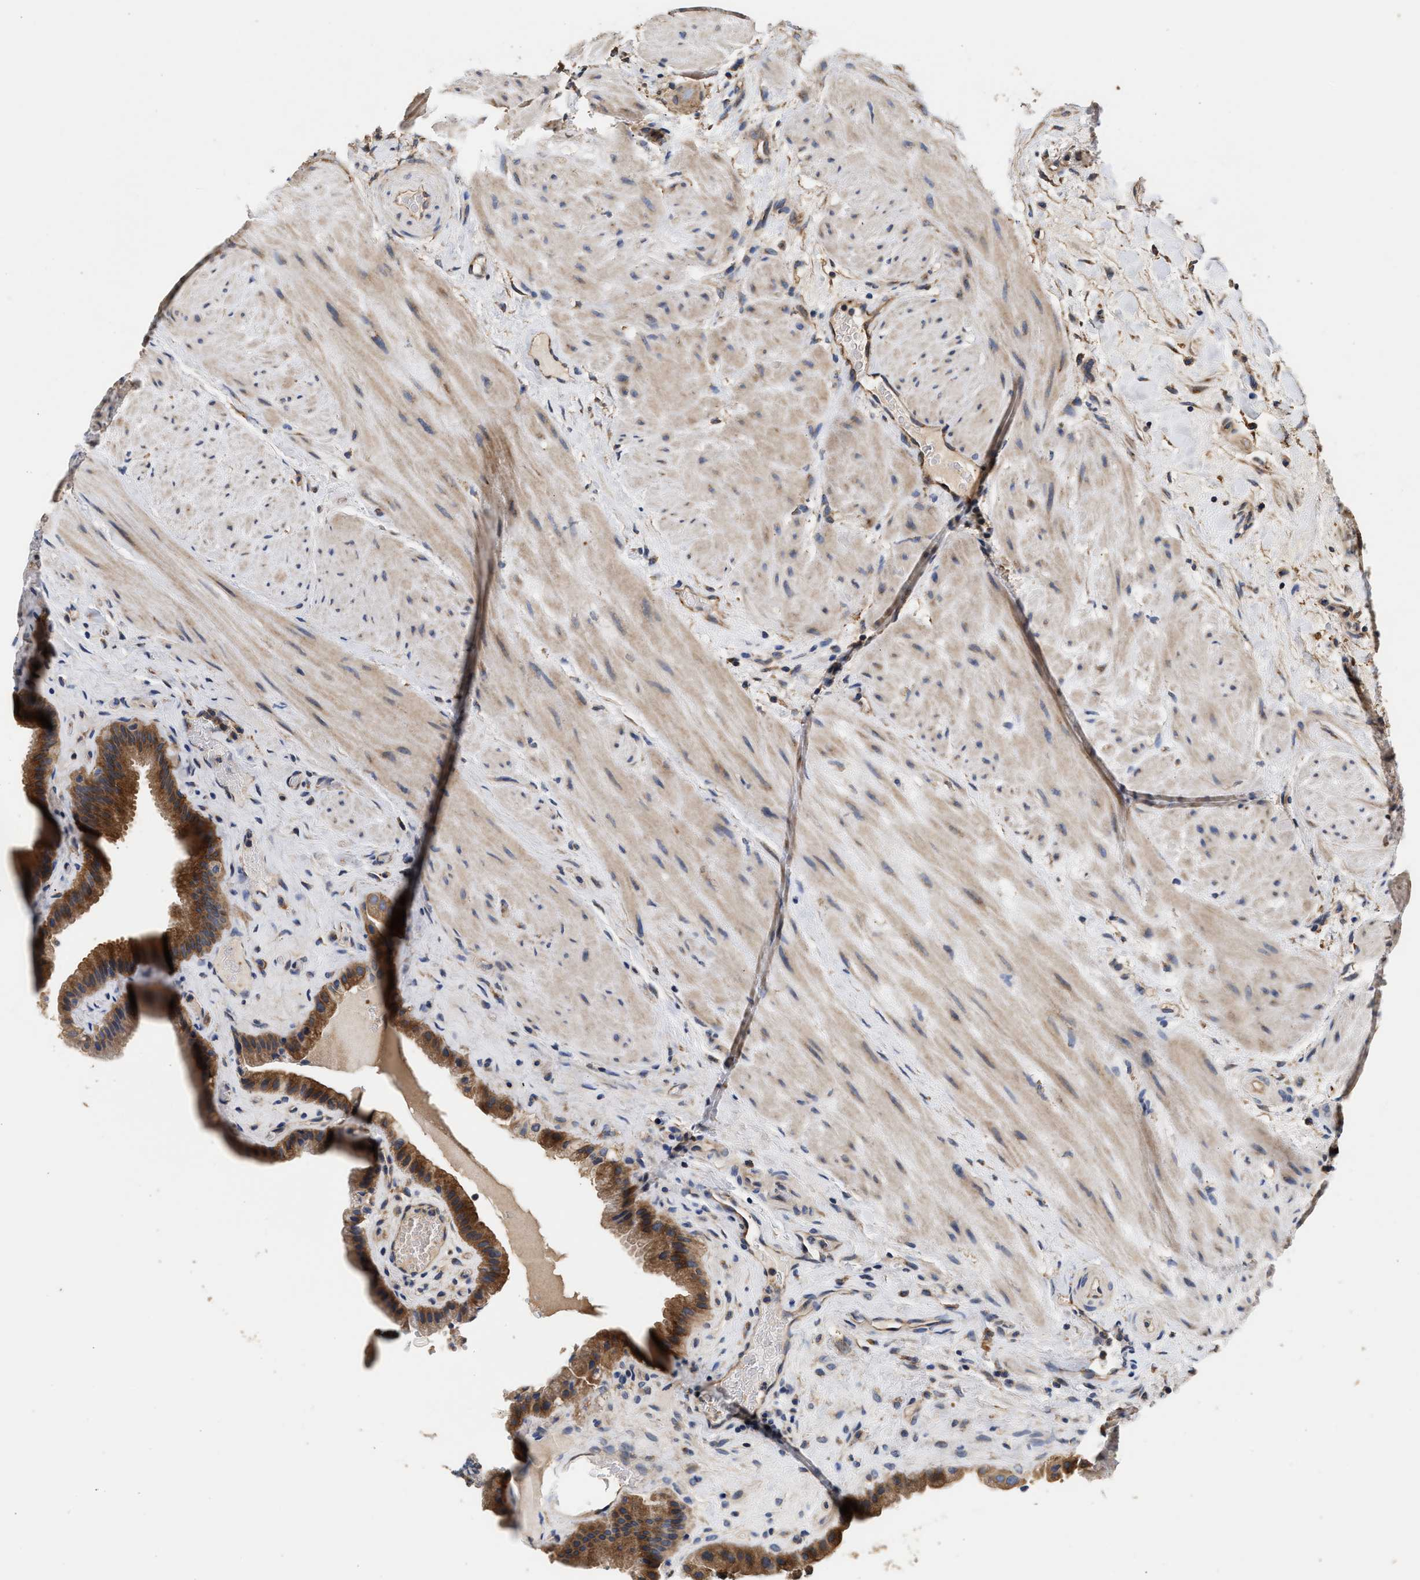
{"staining": {"intensity": "strong", "quantity": ">75%", "location": "cytoplasmic/membranous"}, "tissue": "gallbladder", "cell_type": "Glandular cells", "image_type": "normal", "snomed": [{"axis": "morphology", "description": "Normal tissue, NOS"}, {"axis": "topography", "description": "Gallbladder"}], "caption": "The histopathology image demonstrates immunohistochemical staining of normal gallbladder. There is strong cytoplasmic/membranous expression is present in approximately >75% of glandular cells.", "gene": "KLB", "patient": {"sex": "male", "age": 49}}